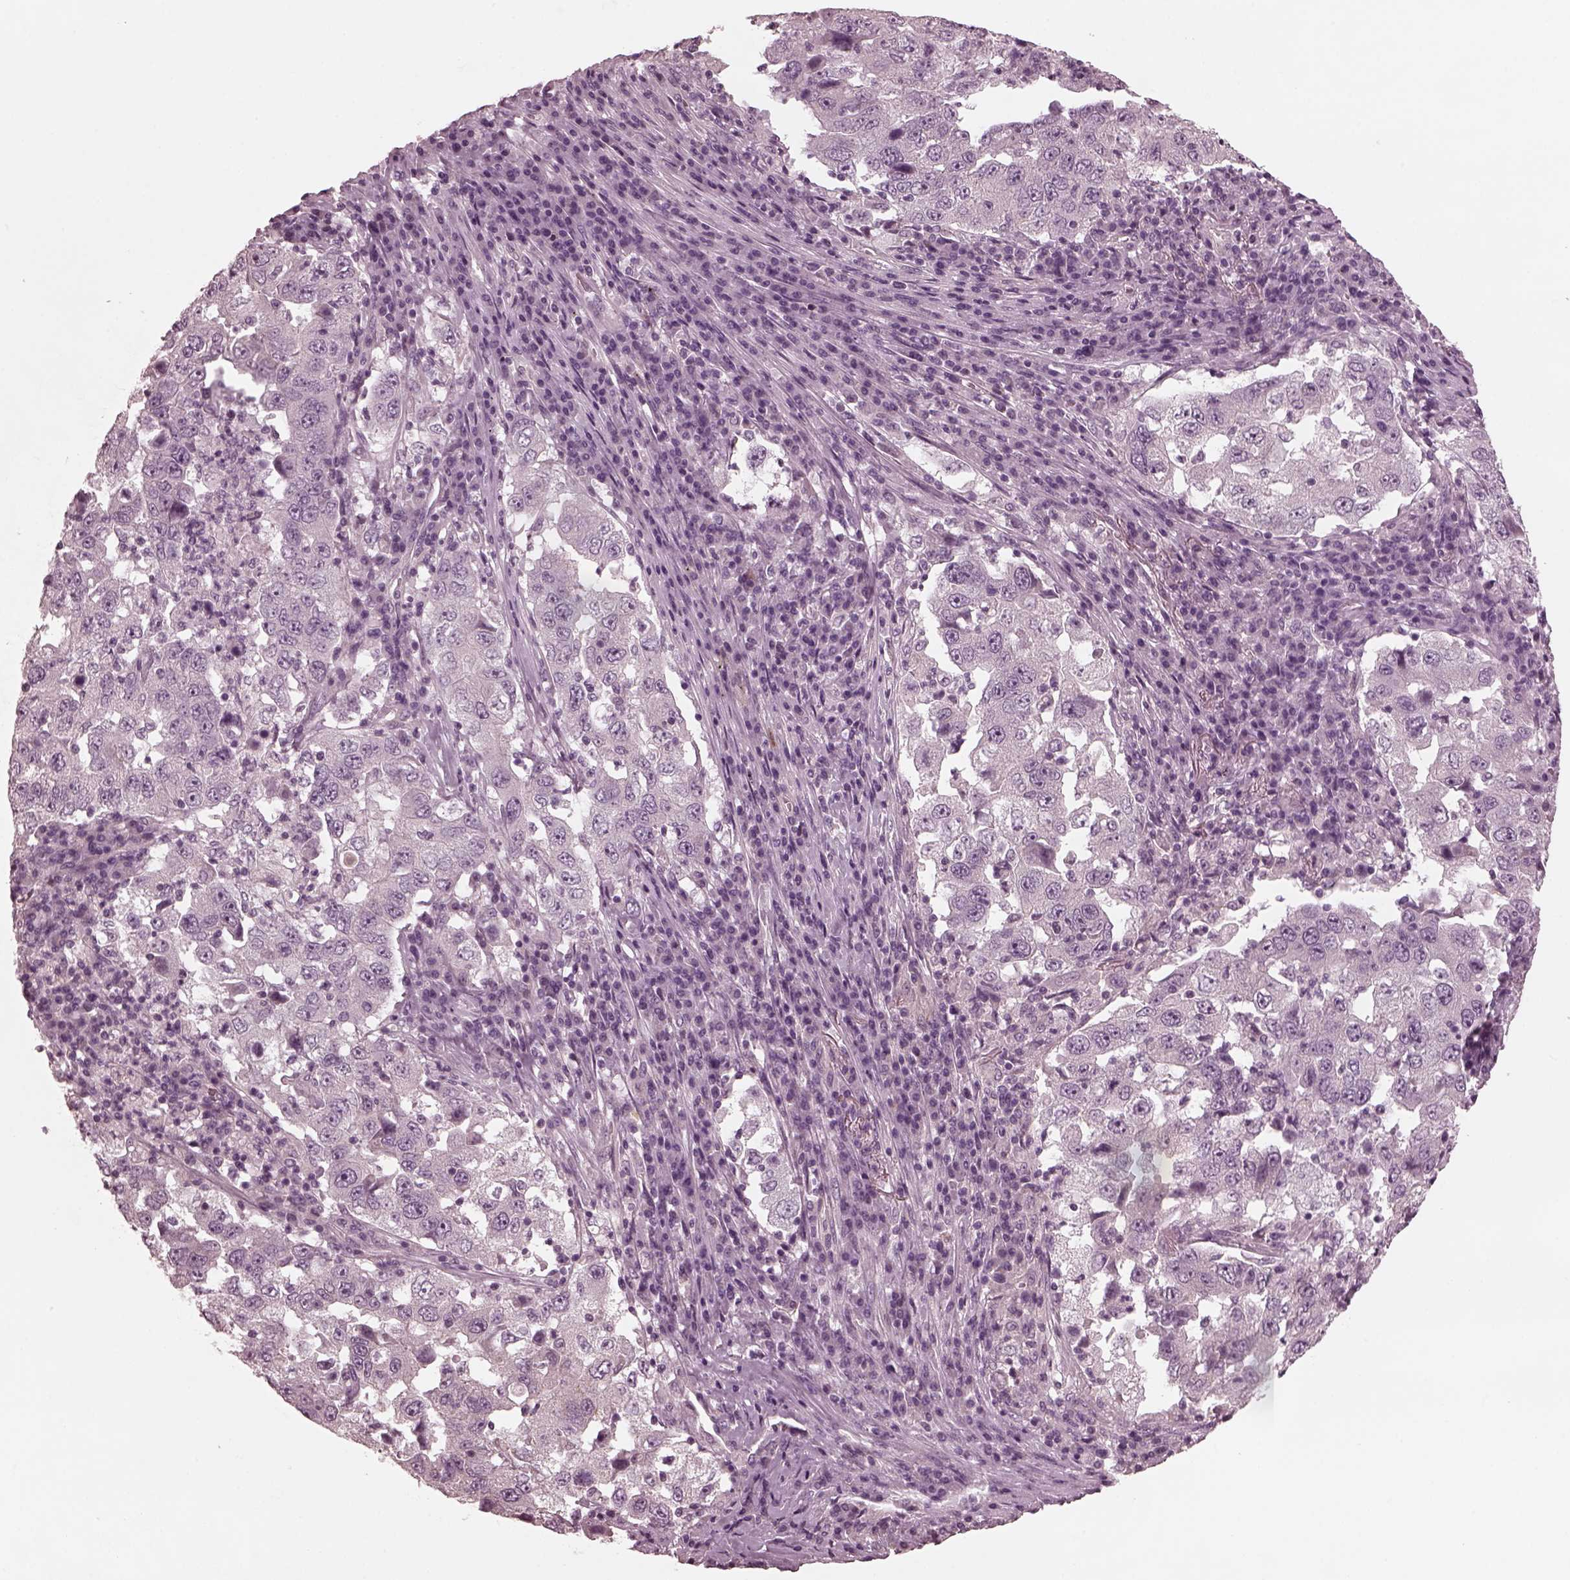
{"staining": {"intensity": "negative", "quantity": "none", "location": "none"}, "tissue": "lung cancer", "cell_type": "Tumor cells", "image_type": "cancer", "snomed": [{"axis": "morphology", "description": "Adenocarcinoma, NOS"}, {"axis": "topography", "description": "Lung"}], "caption": "Immunohistochemistry (IHC) histopathology image of neoplastic tissue: human lung cancer stained with DAB displays no significant protein expression in tumor cells.", "gene": "KIF6", "patient": {"sex": "male", "age": 73}}